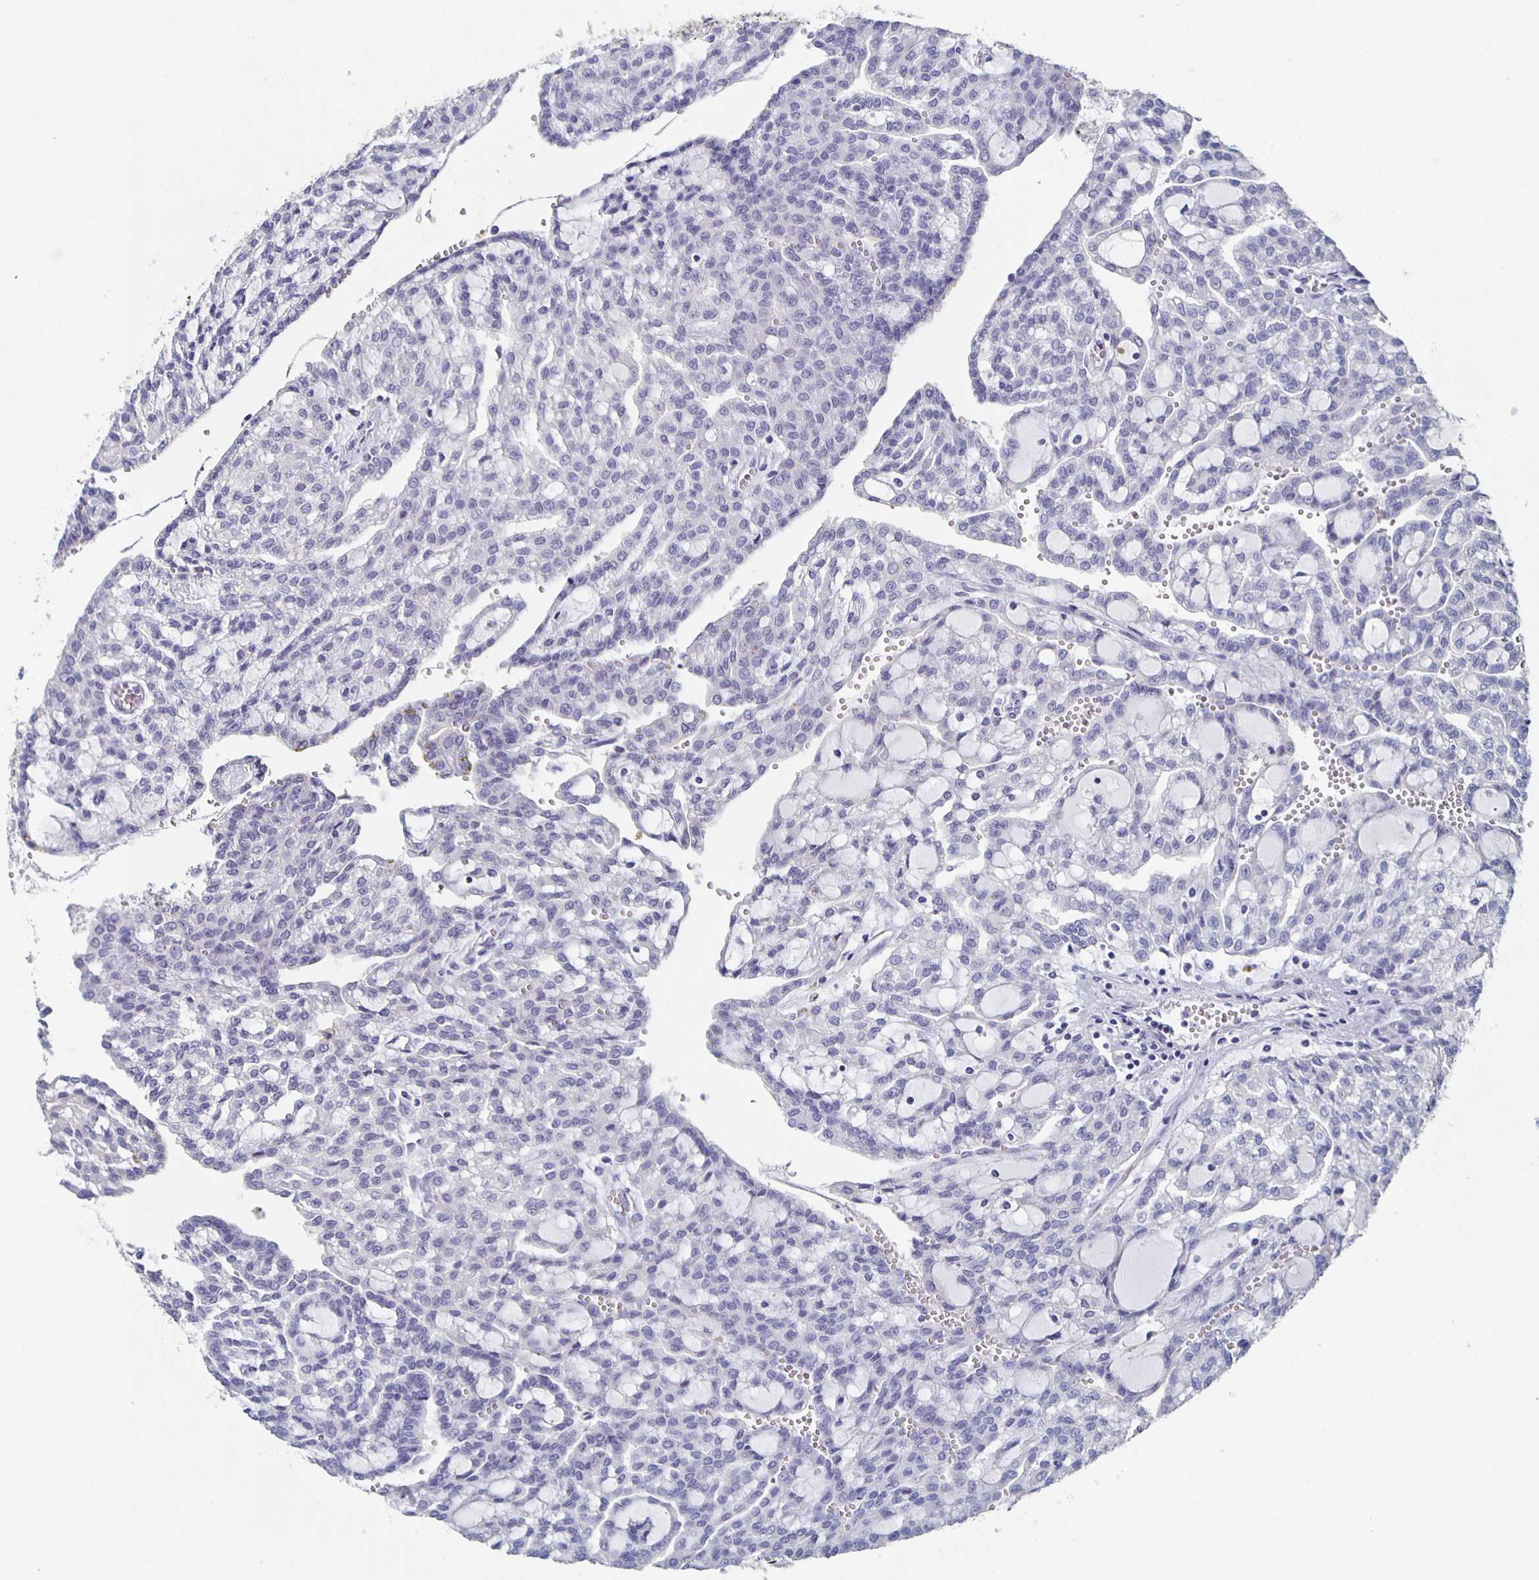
{"staining": {"intensity": "negative", "quantity": "none", "location": "none"}, "tissue": "renal cancer", "cell_type": "Tumor cells", "image_type": "cancer", "snomed": [{"axis": "morphology", "description": "Adenocarcinoma, NOS"}, {"axis": "topography", "description": "Kidney"}], "caption": "Tumor cells are negative for protein expression in human renal cancer (adenocarcinoma).", "gene": "CACNA2D2", "patient": {"sex": "male", "age": 63}}